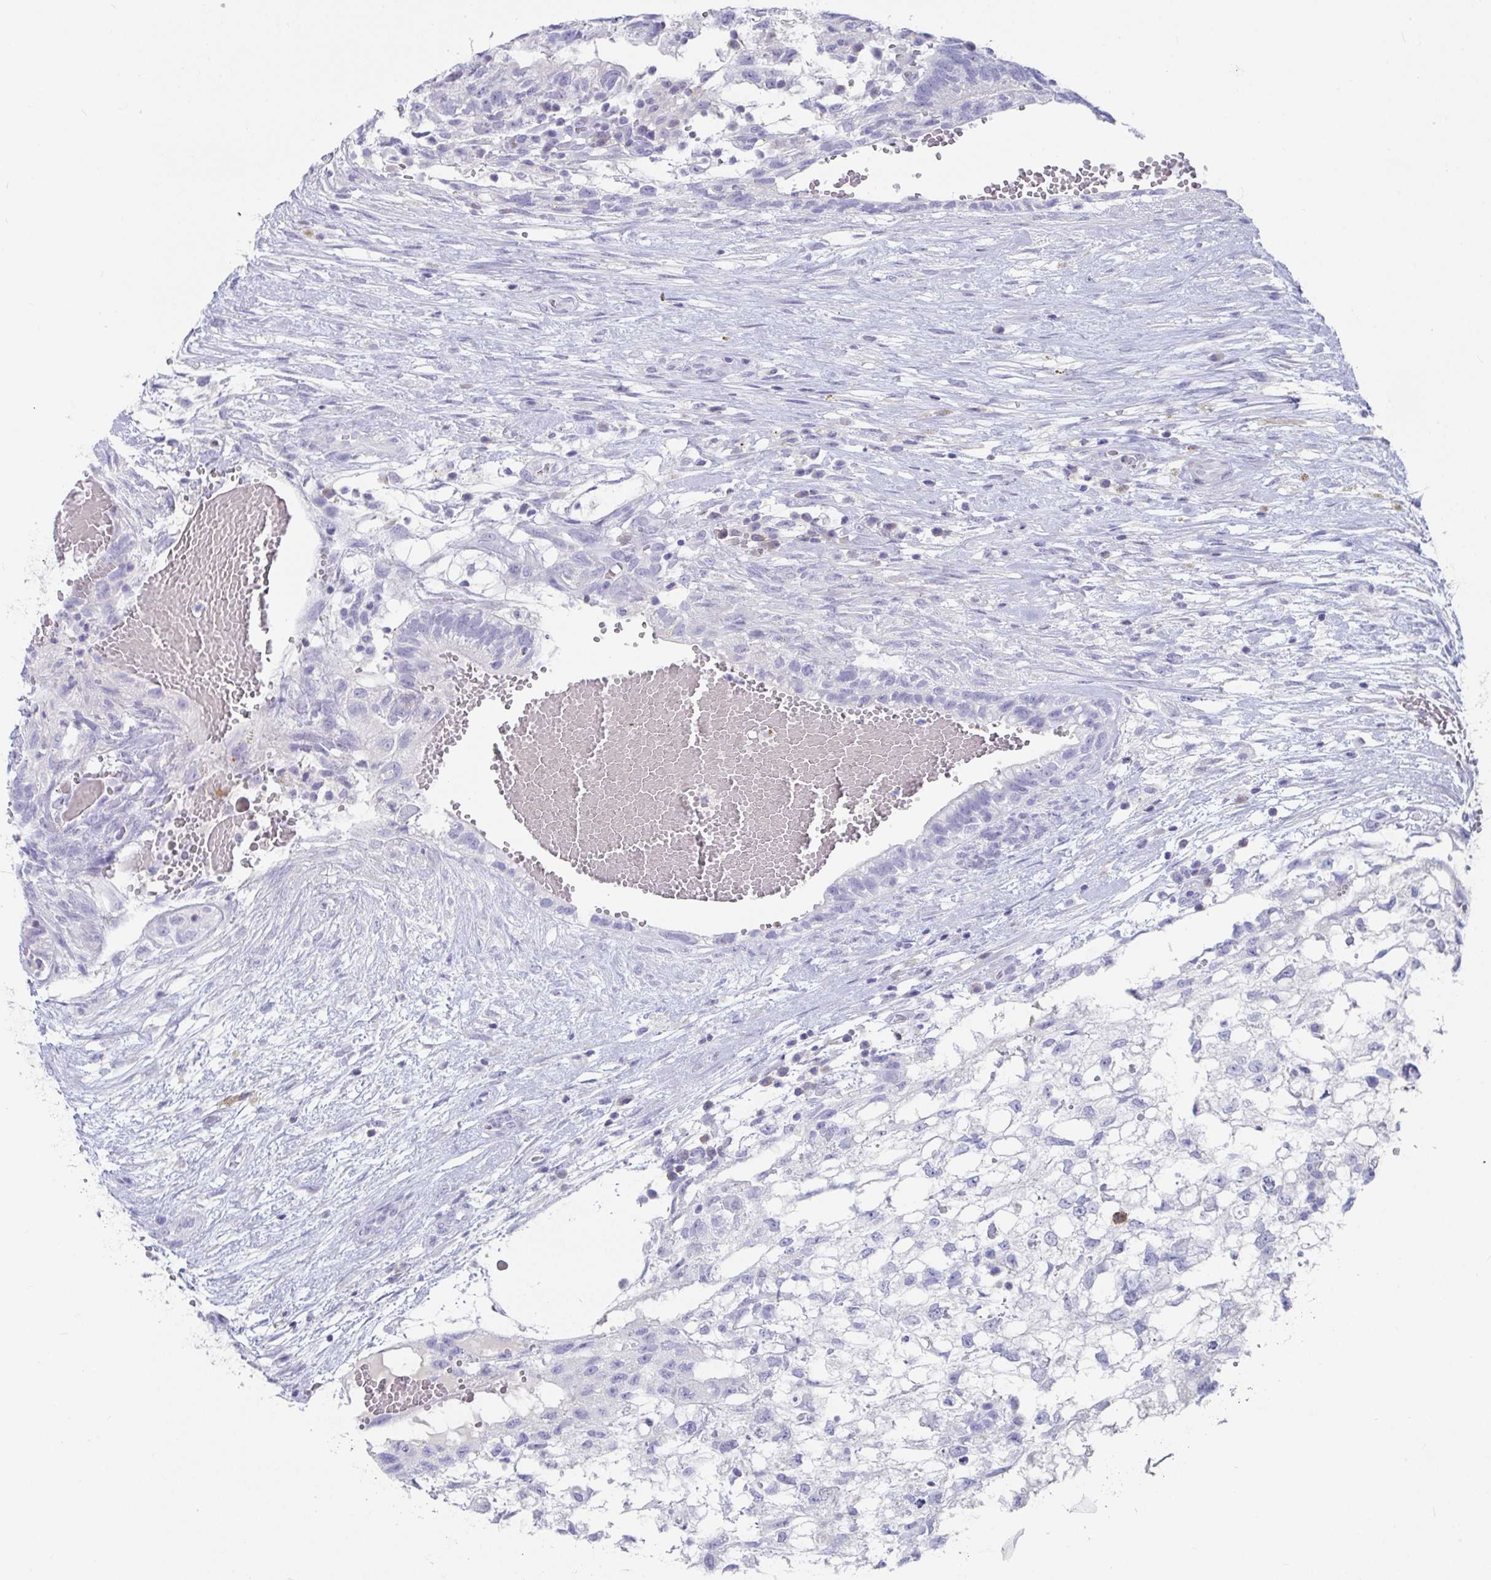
{"staining": {"intensity": "negative", "quantity": "none", "location": "none"}, "tissue": "testis cancer", "cell_type": "Tumor cells", "image_type": "cancer", "snomed": [{"axis": "morphology", "description": "Normal tissue, NOS"}, {"axis": "morphology", "description": "Carcinoma, Embryonal, NOS"}, {"axis": "topography", "description": "Testis"}], "caption": "Tumor cells show no significant protein staining in testis cancer.", "gene": "PLA2G1B", "patient": {"sex": "male", "age": 32}}